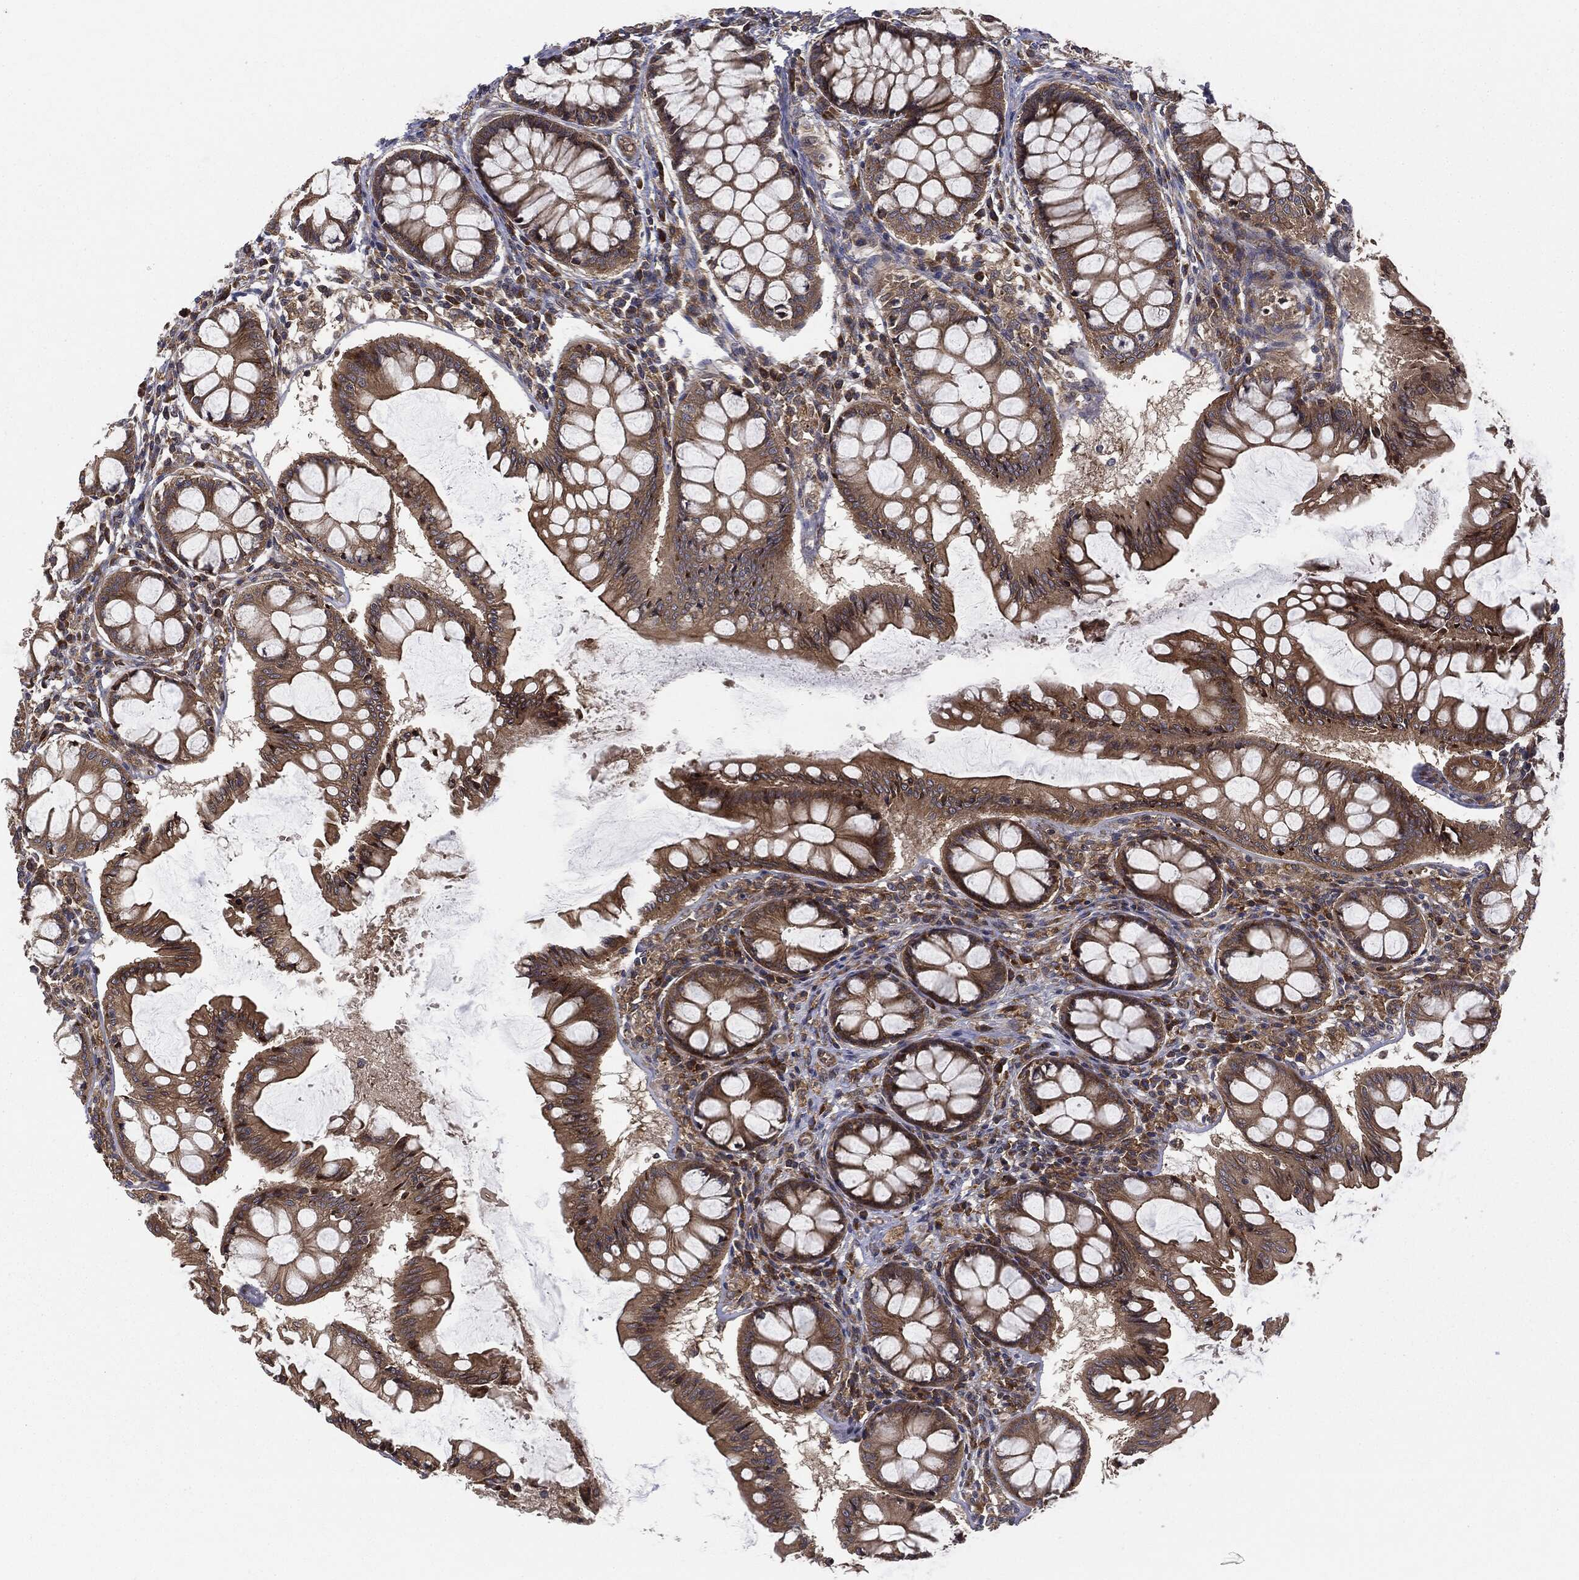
{"staining": {"intensity": "moderate", "quantity": ">75%", "location": "cytoplasmic/membranous"}, "tissue": "colon", "cell_type": "Endothelial cells", "image_type": "normal", "snomed": [{"axis": "morphology", "description": "Normal tissue, NOS"}, {"axis": "topography", "description": "Colon"}], "caption": "Protein staining by IHC displays moderate cytoplasmic/membranous expression in approximately >75% of endothelial cells in normal colon.", "gene": "EIF2AK2", "patient": {"sex": "female", "age": 65}}